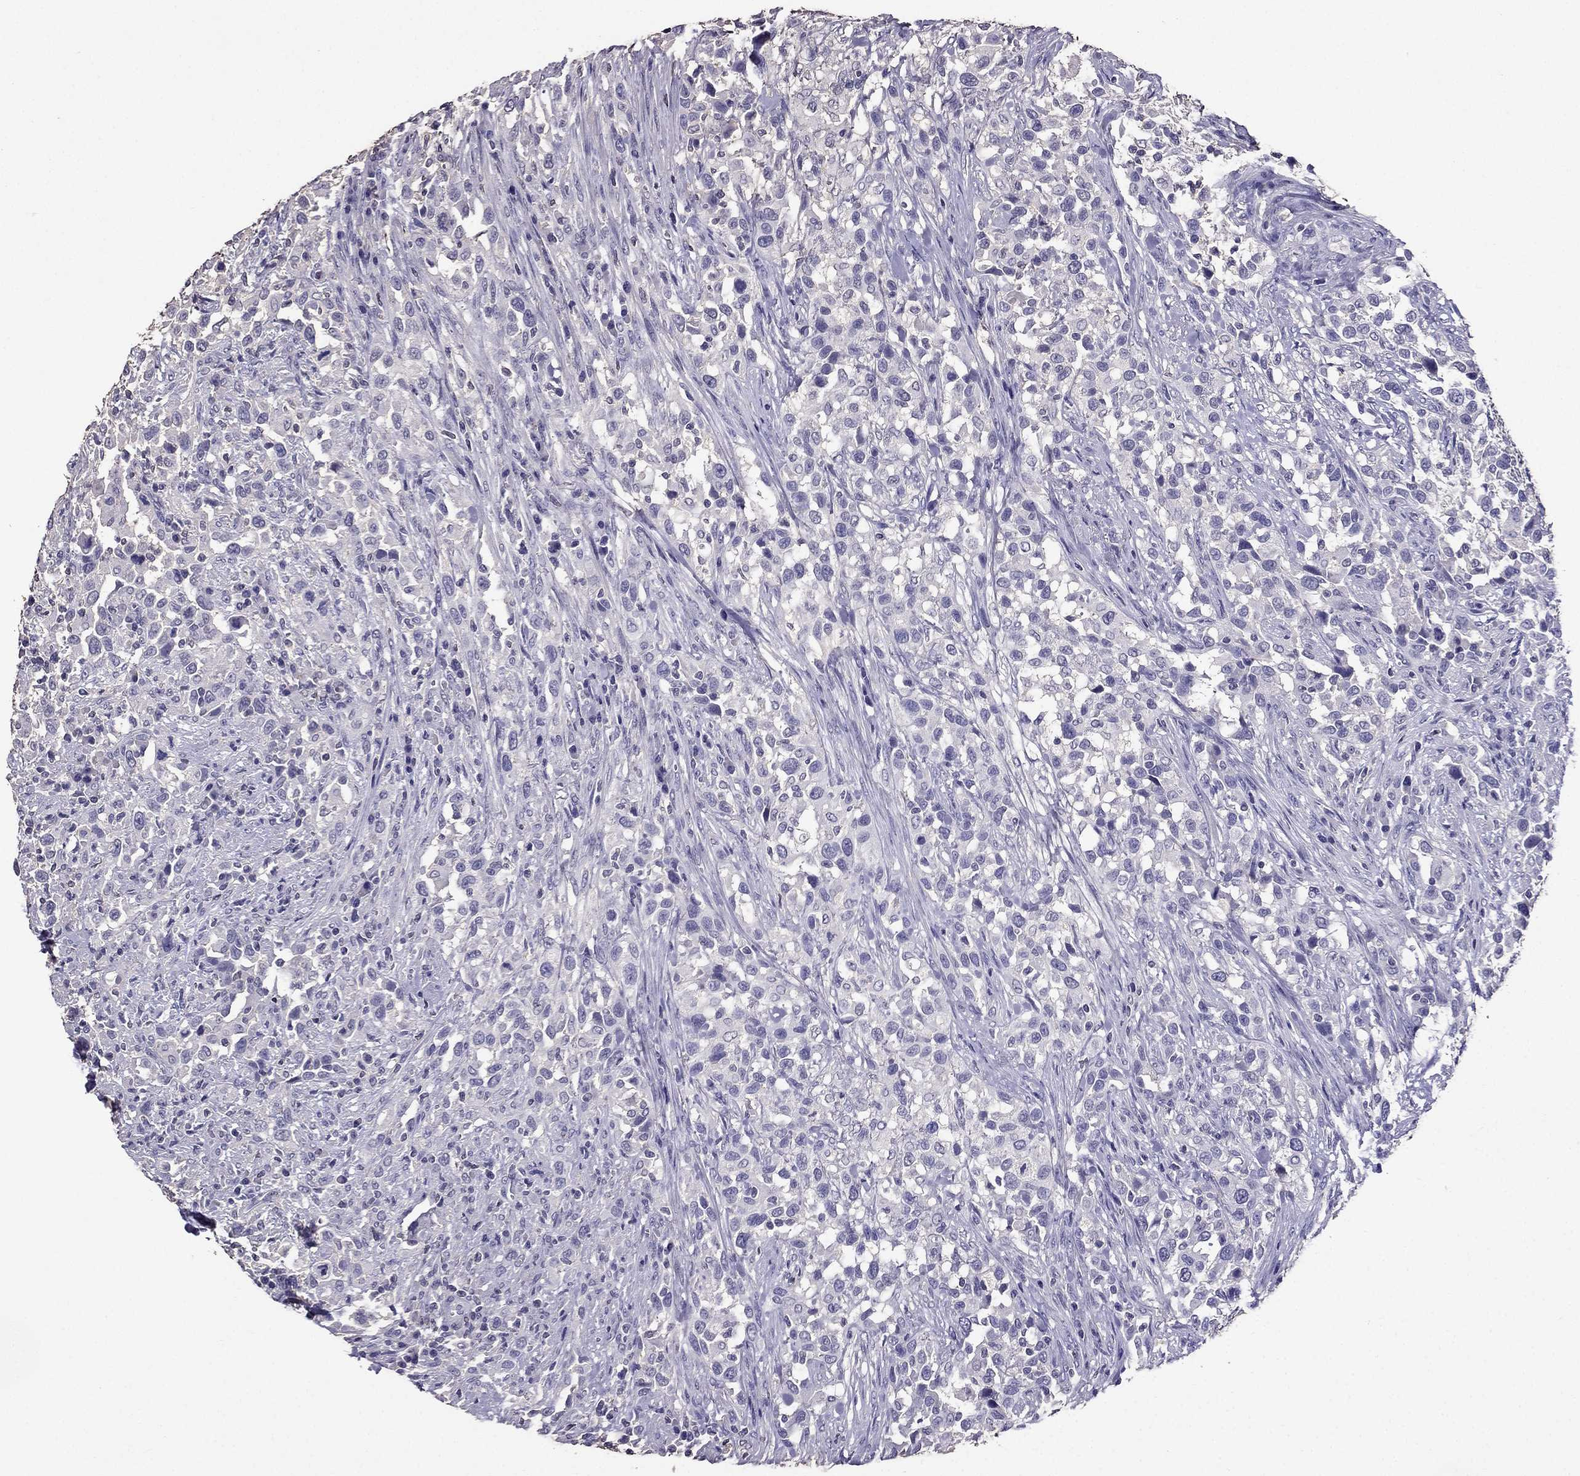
{"staining": {"intensity": "negative", "quantity": "none", "location": "none"}, "tissue": "urothelial cancer", "cell_type": "Tumor cells", "image_type": "cancer", "snomed": [{"axis": "morphology", "description": "Urothelial carcinoma, NOS"}, {"axis": "morphology", "description": "Urothelial carcinoma, High grade"}, {"axis": "topography", "description": "Urinary bladder"}], "caption": "IHC histopathology image of neoplastic tissue: human high-grade urothelial carcinoma stained with DAB (3,3'-diaminobenzidine) demonstrates no significant protein expression in tumor cells.", "gene": "NKX3-1", "patient": {"sex": "female", "age": 64}}